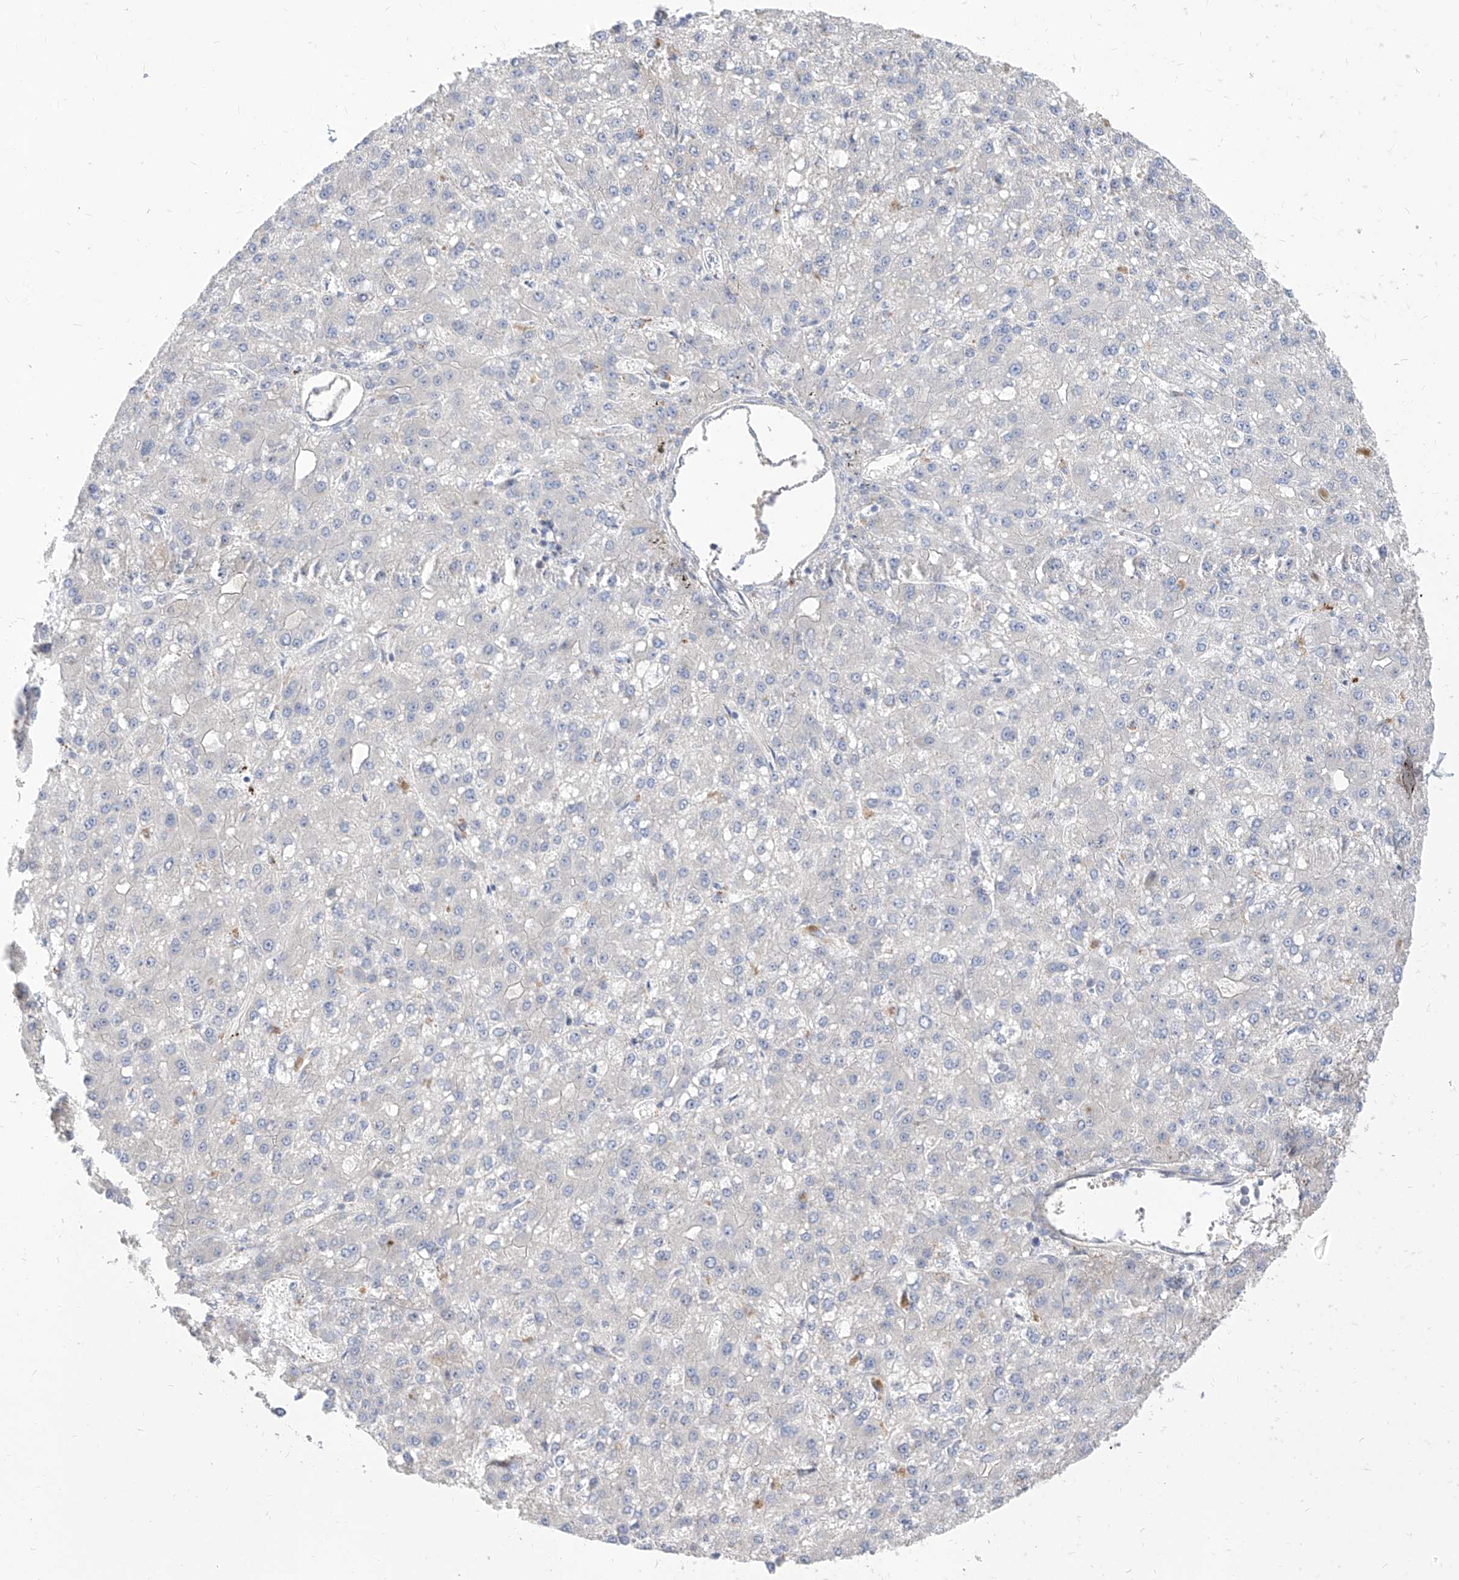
{"staining": {"intensity": "negative", "quantity": "none", "location": "none"}, "tissue": "liver cancer", "cell_type": "Tumor cells", "image_type": "cancer", "snomed": [{"axis": "morphology", "description": "Carcinoma, Hepatocellular, NOS"}, {"axis": "topography", "description": "Liver"}], "caption": "A histopathology image of liver cancer (hepatocellular carcinoma) stained for a protein exhibits no brown staining in tumor cells.", "gene": "LRRC1", "patient": {"sex": "male", "age": 67}}